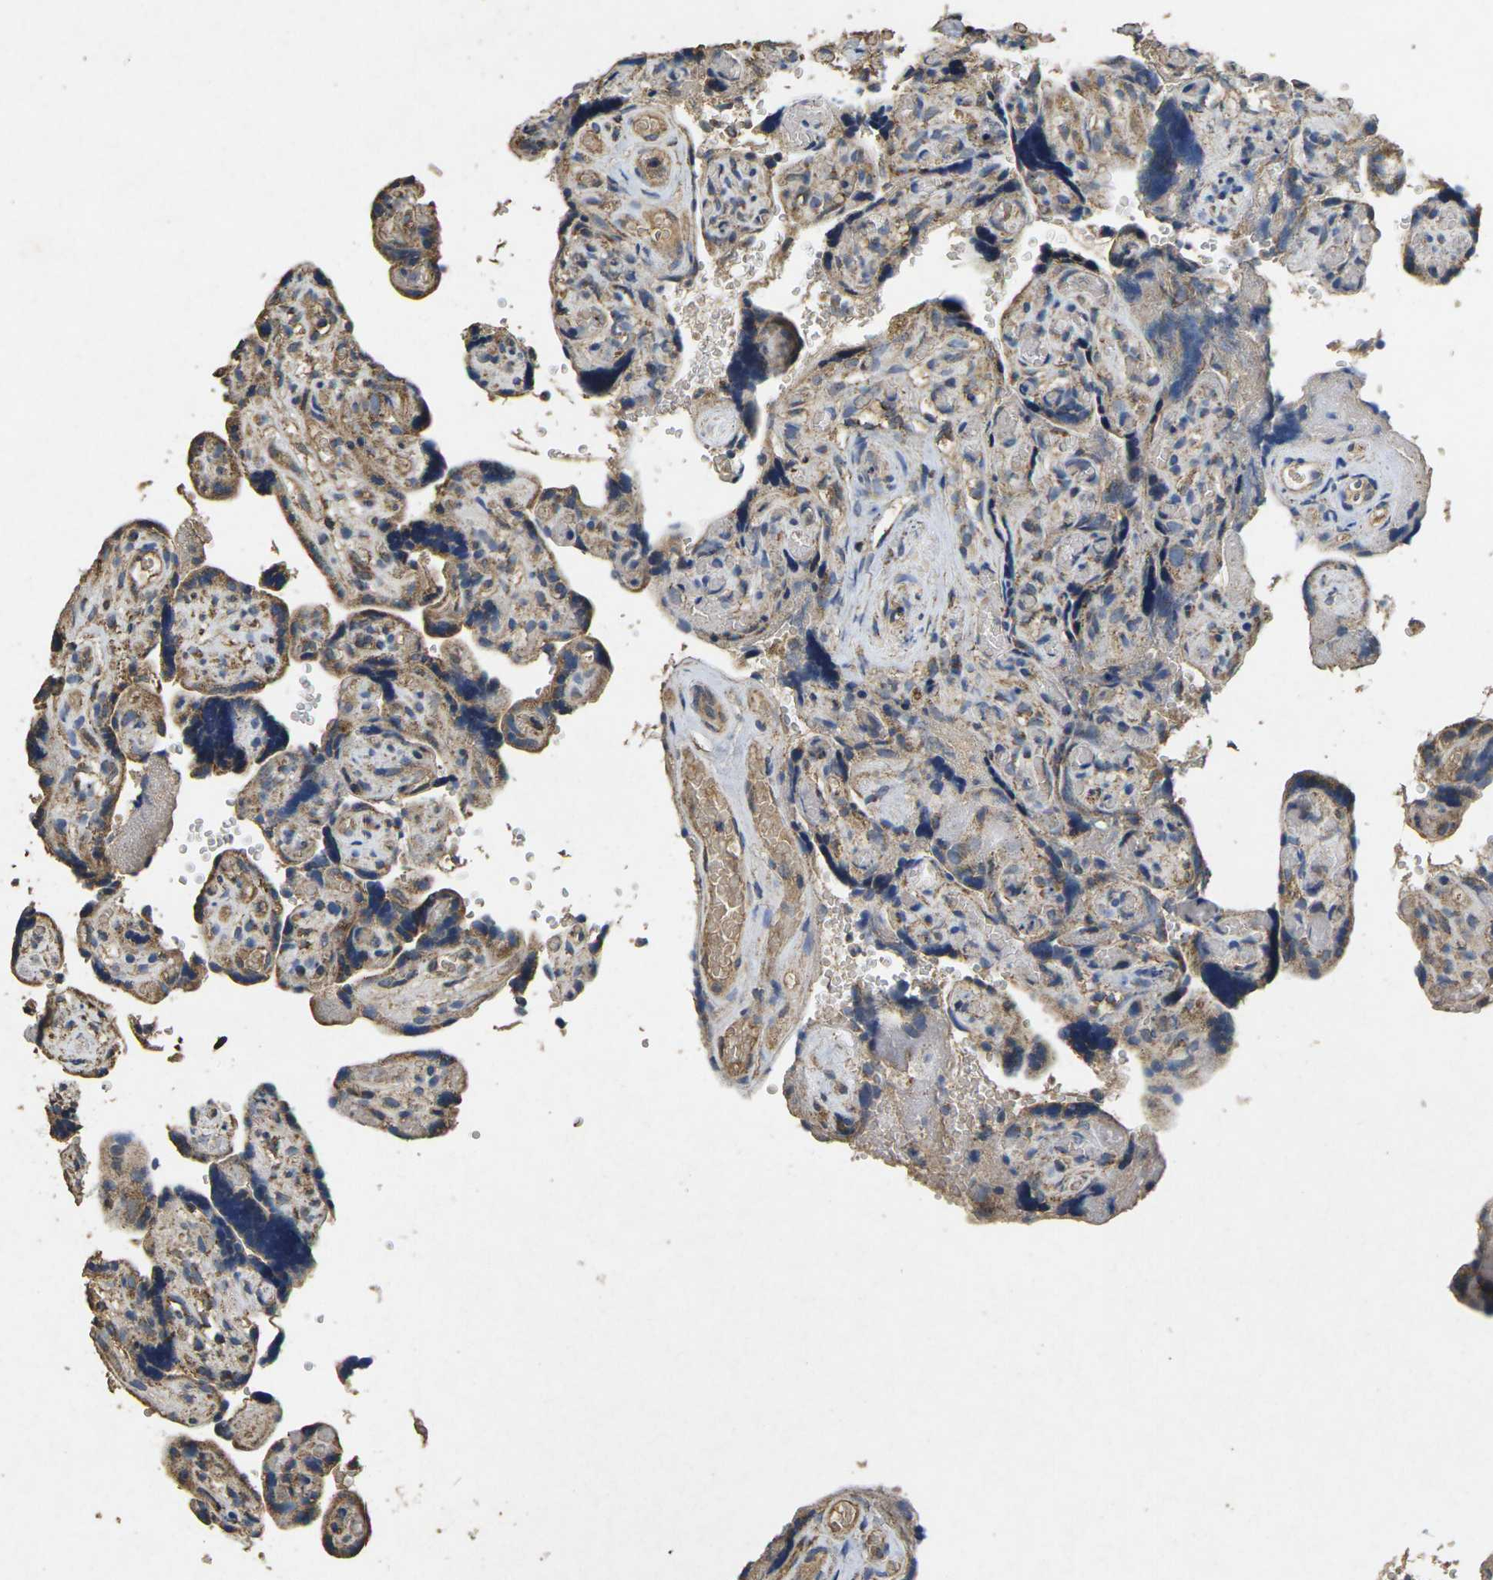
{"staining": {"intensity": "moderate", "quantity": ">75%", "location": "cytoplasmic/membranous"}, "tissue": "placenta", "cell_type": "Decidual cells", "image_type": "normal", "snomed": [{"axis": "morphology", "description": "Normal tissue, NOS"}, {"axis": "topography", "description": "Placenta"}], "caption": "High-power microscopy captured an IHC photomicrograph of unremarkable placenta, revealing moderate cytoplasmic/membranous expression in about >75% of decidual cells. The protein is shown in brown color, while the nuclei are stained blue.", "gene": "MAPK11", "patient": {"sex": "female", "age": 30}}